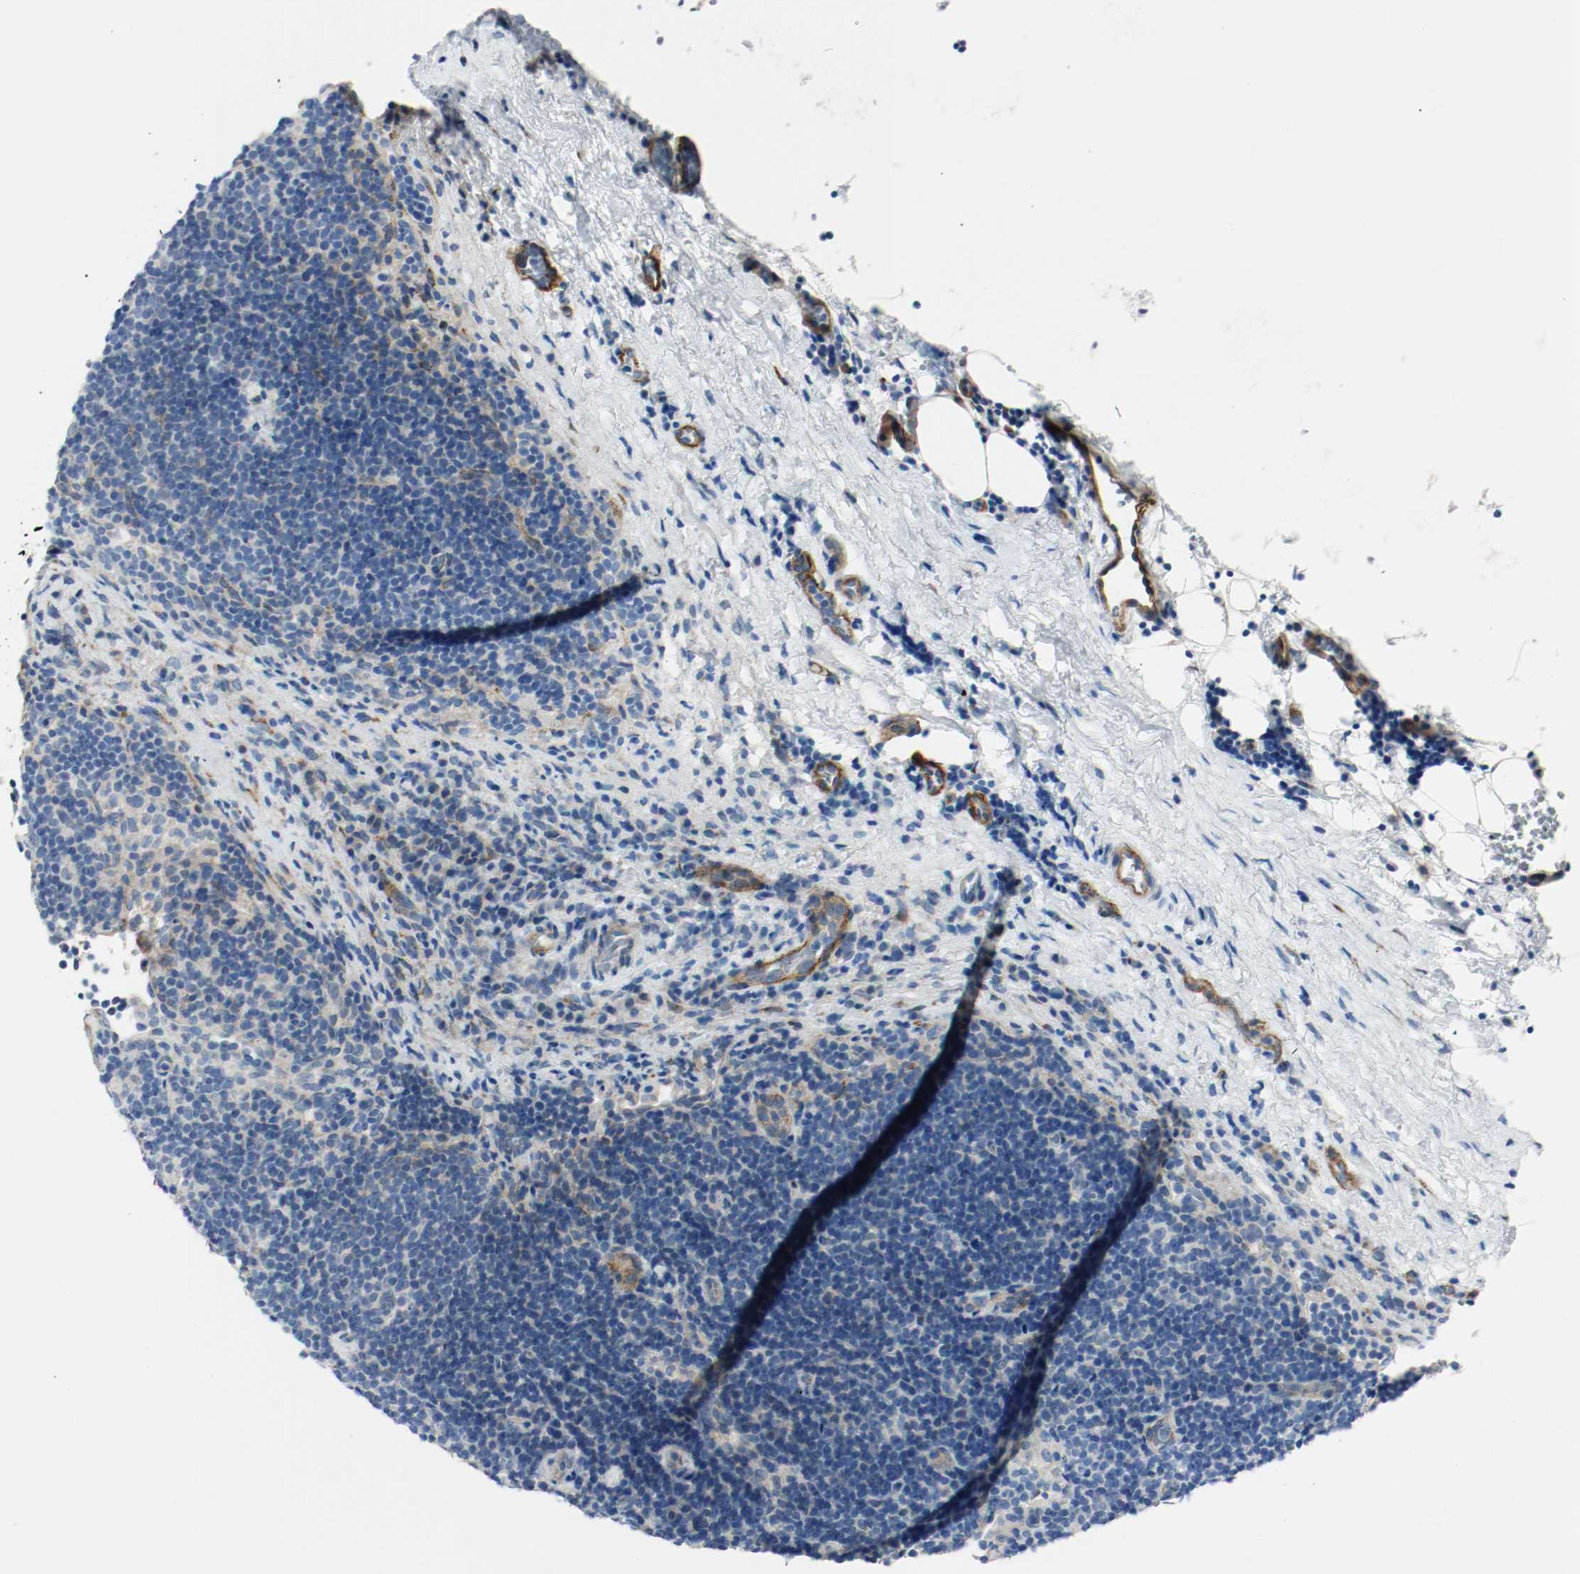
{"staining": {"intensity": "negative", "quantity": "none", "location": "none"}, "tissue": "lymphoma", "cell_type": "Tumor cells", "image_type": "cancer", "snomed": [{"axis": "morphology", "description": "Malignant lymphoma, non-Hodgkin's type, Low grade"}, {"axis": "topography", "description": "Lymph node"}], "caption": "Immunohistochemistry histopathology image of human malignant lymphoma, non-Hodgkin's type (low-grade) stained for a protein (brown), which displays no positivity in tumor cells. (DAB (3,3'-diaminobenzidine) IHC with hematoxylin counter stain).", "gene": "LAMB1", "patient": {"sex": "male", "age": 70}}